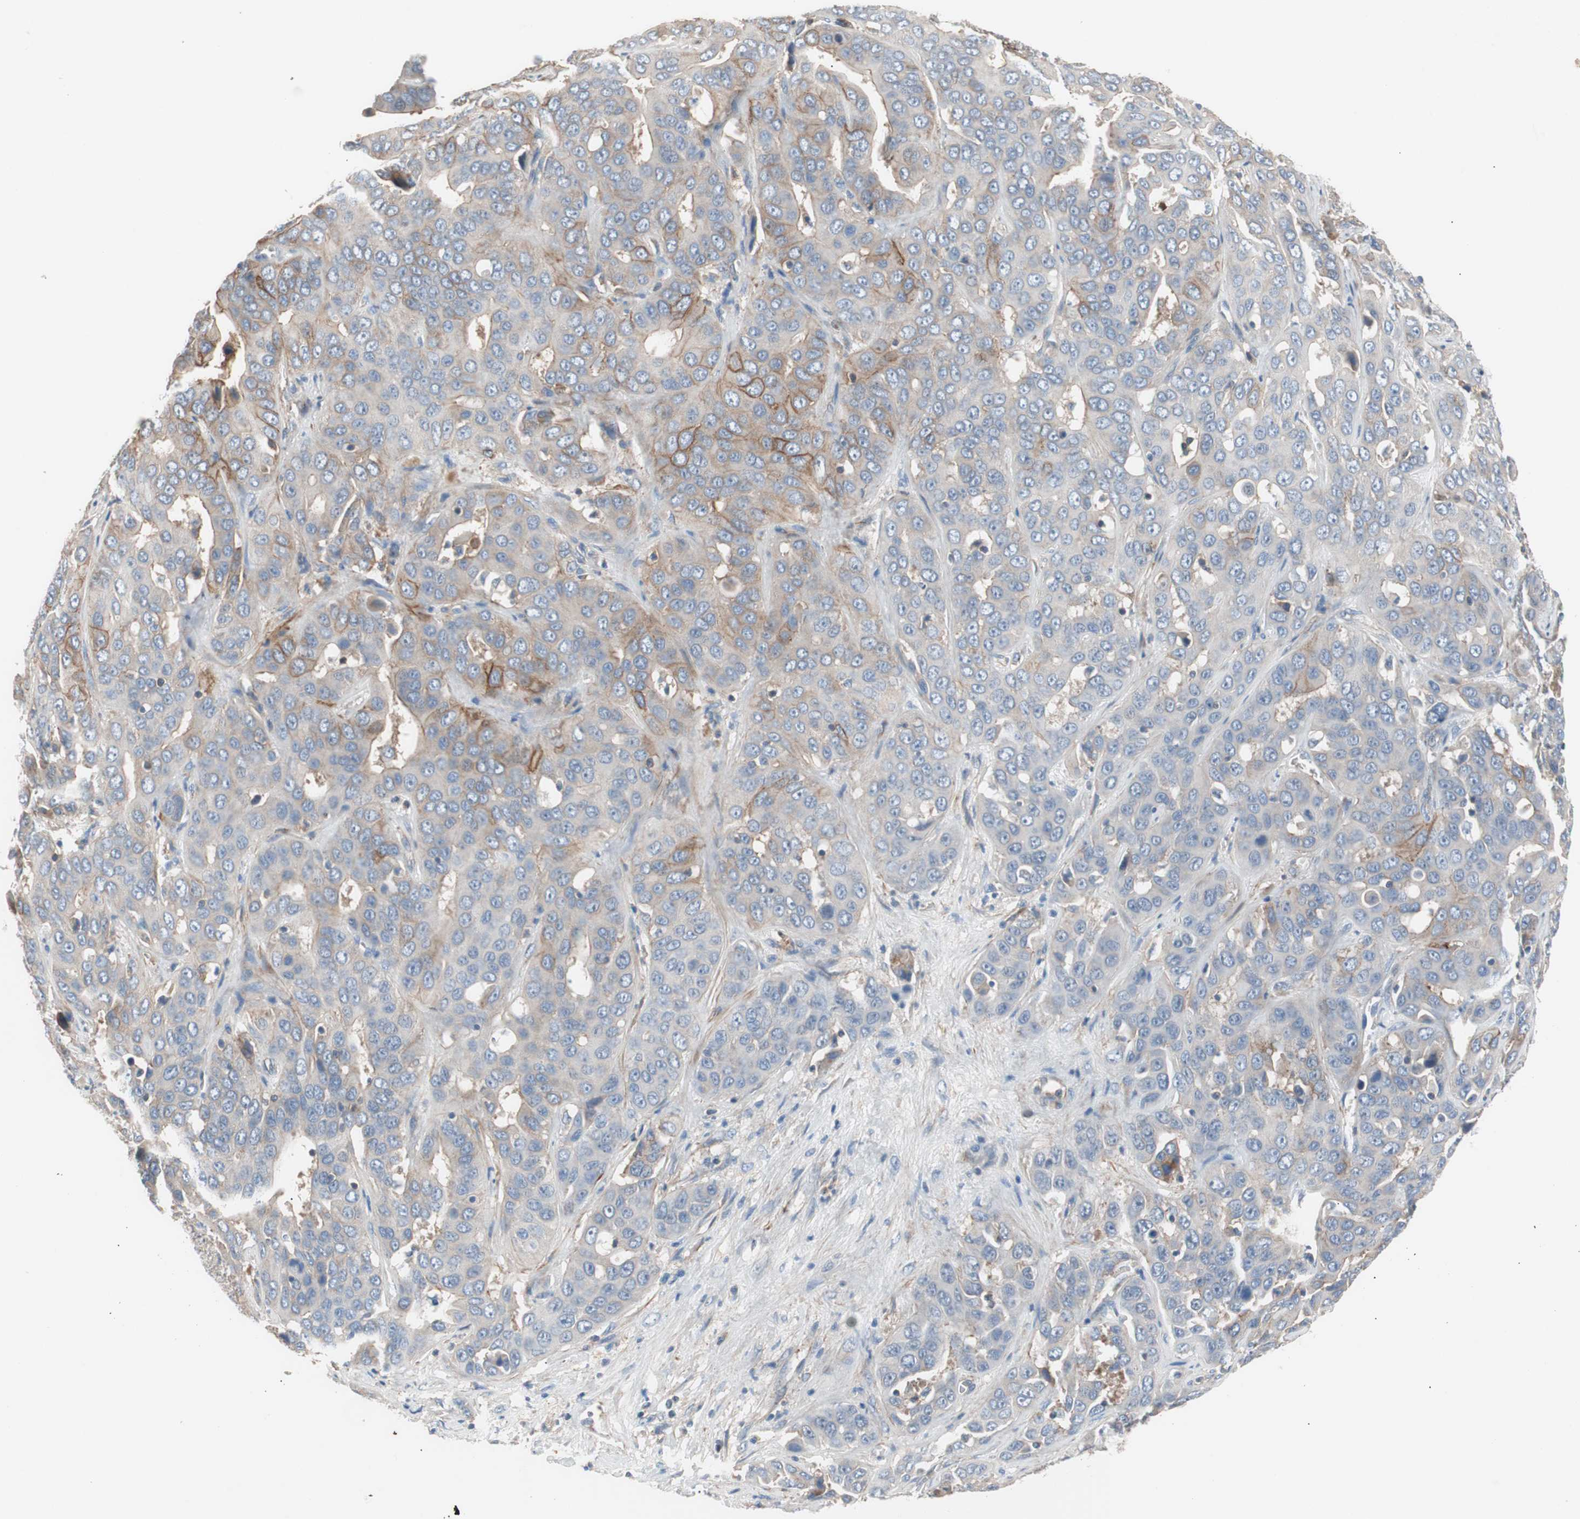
{"staining": {"intensity": "moderate", "quantity": "25%-75%", "location": "cytoplasmic/membranous"}, "tissue": "liver cancer", "cell_type": "Tumor cells", "image_type": "cancer", "snomed": [{"axis": "morphology", "description": "Cholangiocarcinoma"}, {"axis": "topography", "description": "Liver"}], "caption": "Cholangiocarcinoma (liver) was stained to show a protein in brown. There is medium levels of moderate cytoplasmic/membranous expression in approximately 25%-75% of tumor cells. (IHC, brightfield microscopy, high magnification).", "gene": "GPR160", "patient": {"sex": "female", "age": 52}}